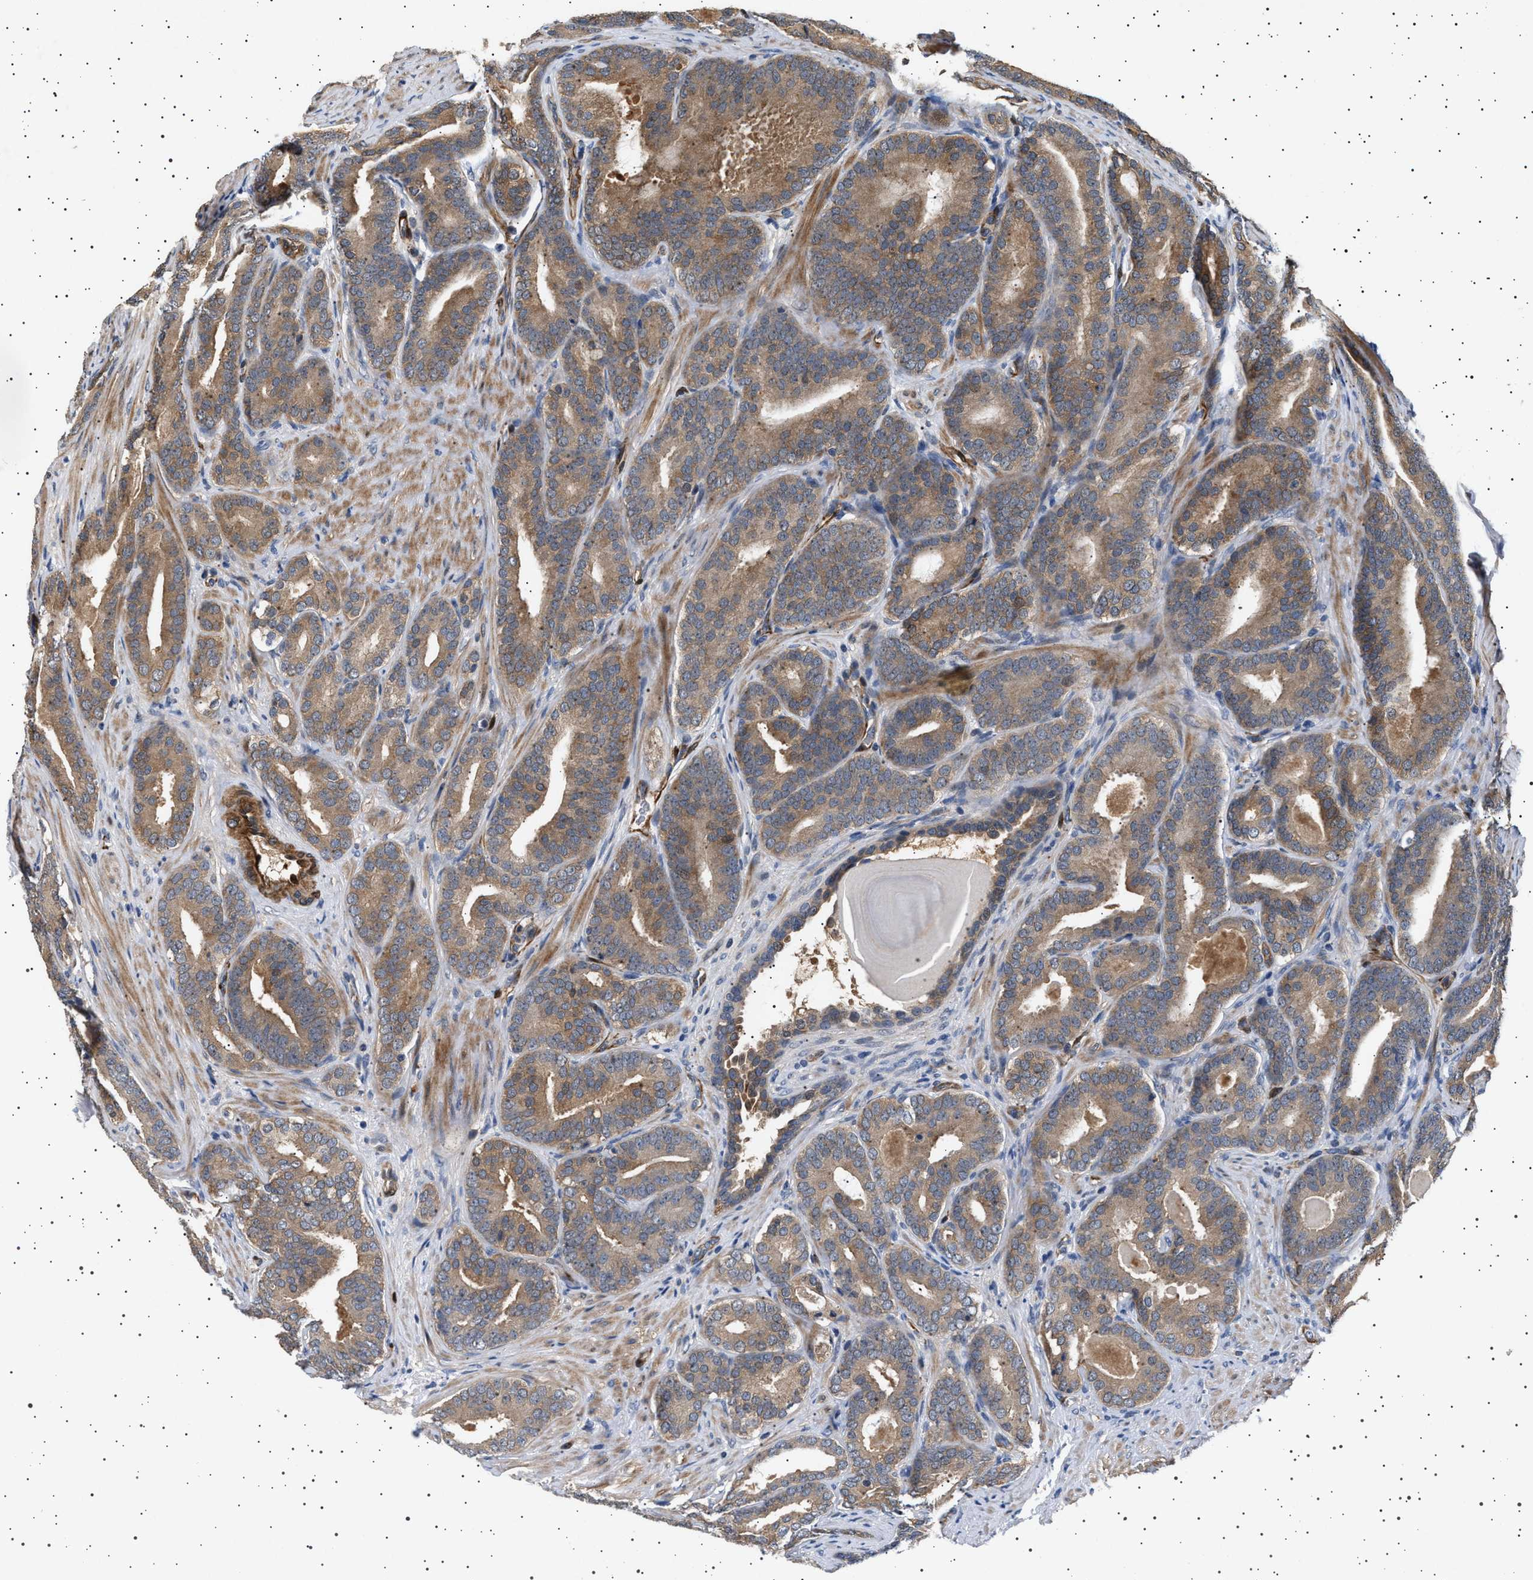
{"staining": {"intensity": "moderate", "quantity": ">75%", "location": "cytoplasmic/membranous"}, "tissue": "prostate cancer", "cell_type": "Tumor cells", "image_type": "cancer", "snomed": [{"axis": "morphology", "description": "Adenocarcinoma, High grade"}, {"axis": "topography", "description": "Prostate"}], "caption": "Prostate cancer (adenocarcinoma (high-grade)) stained with a protein marker demonstrates moderate staining in tumor cells.", "gene": "GUCY1B1", "patient": {"sex": "male", "age": 60}}